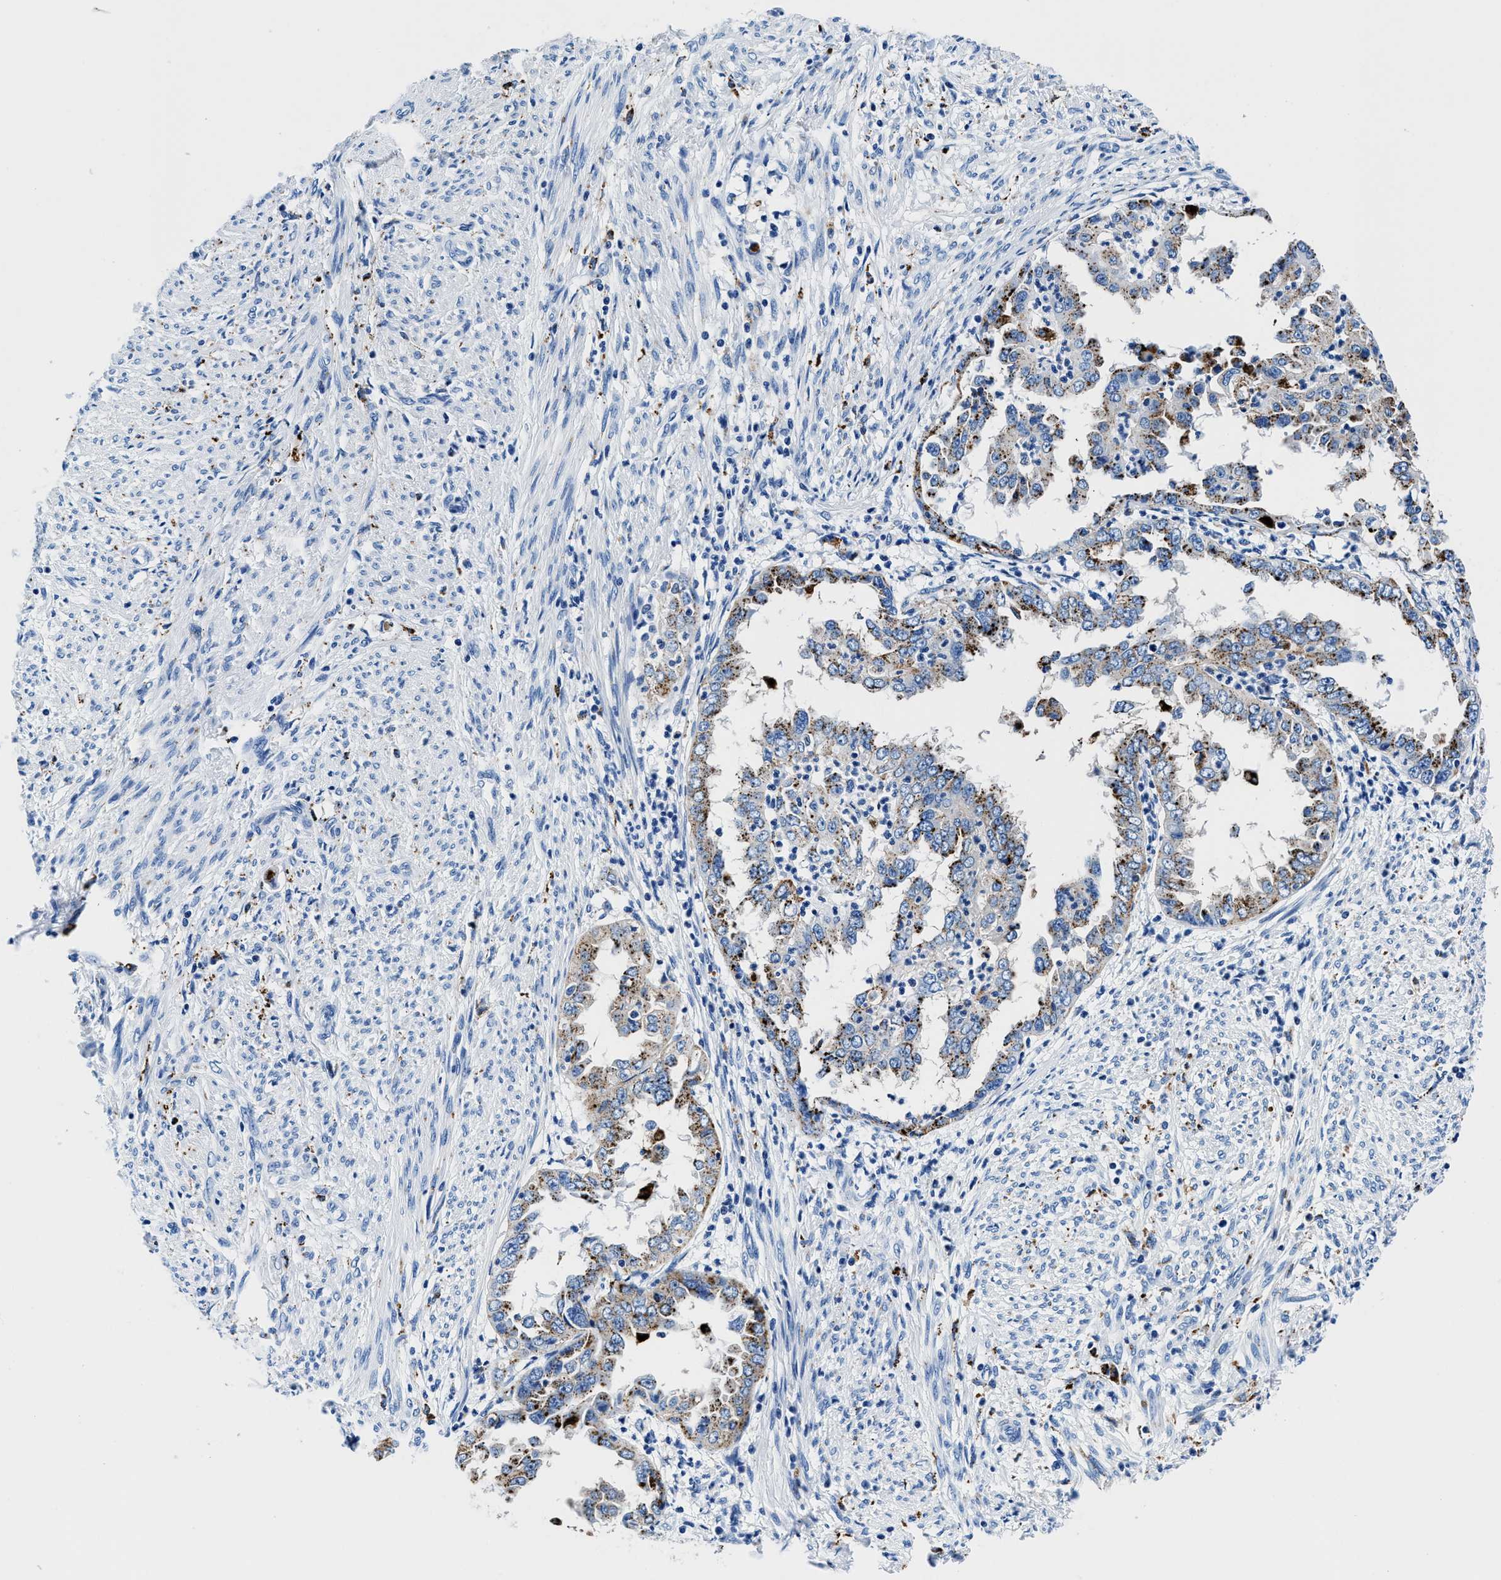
{"staining": {"intensity": "moderate", "quantity": ">75%", "location": "cytoplasmic/membranous"}, "tissue": "endometrial cancer", "cell_type": "Tumor cells", "image_type": "cancer", "snomed": [{"axis": "morphology", "description": "Adenocarcinoma, NOS"}, {"axis": "topography", "description": "Endometrium"}], "caption": "Endometrial cancer was stained to show a protein in brown. There is medium levels of moderate cytoplasmic/membranous staining in about >75% of tumor cells.", "gene": "OR14K1", "patient": {"sex": "female", "age": 85}}